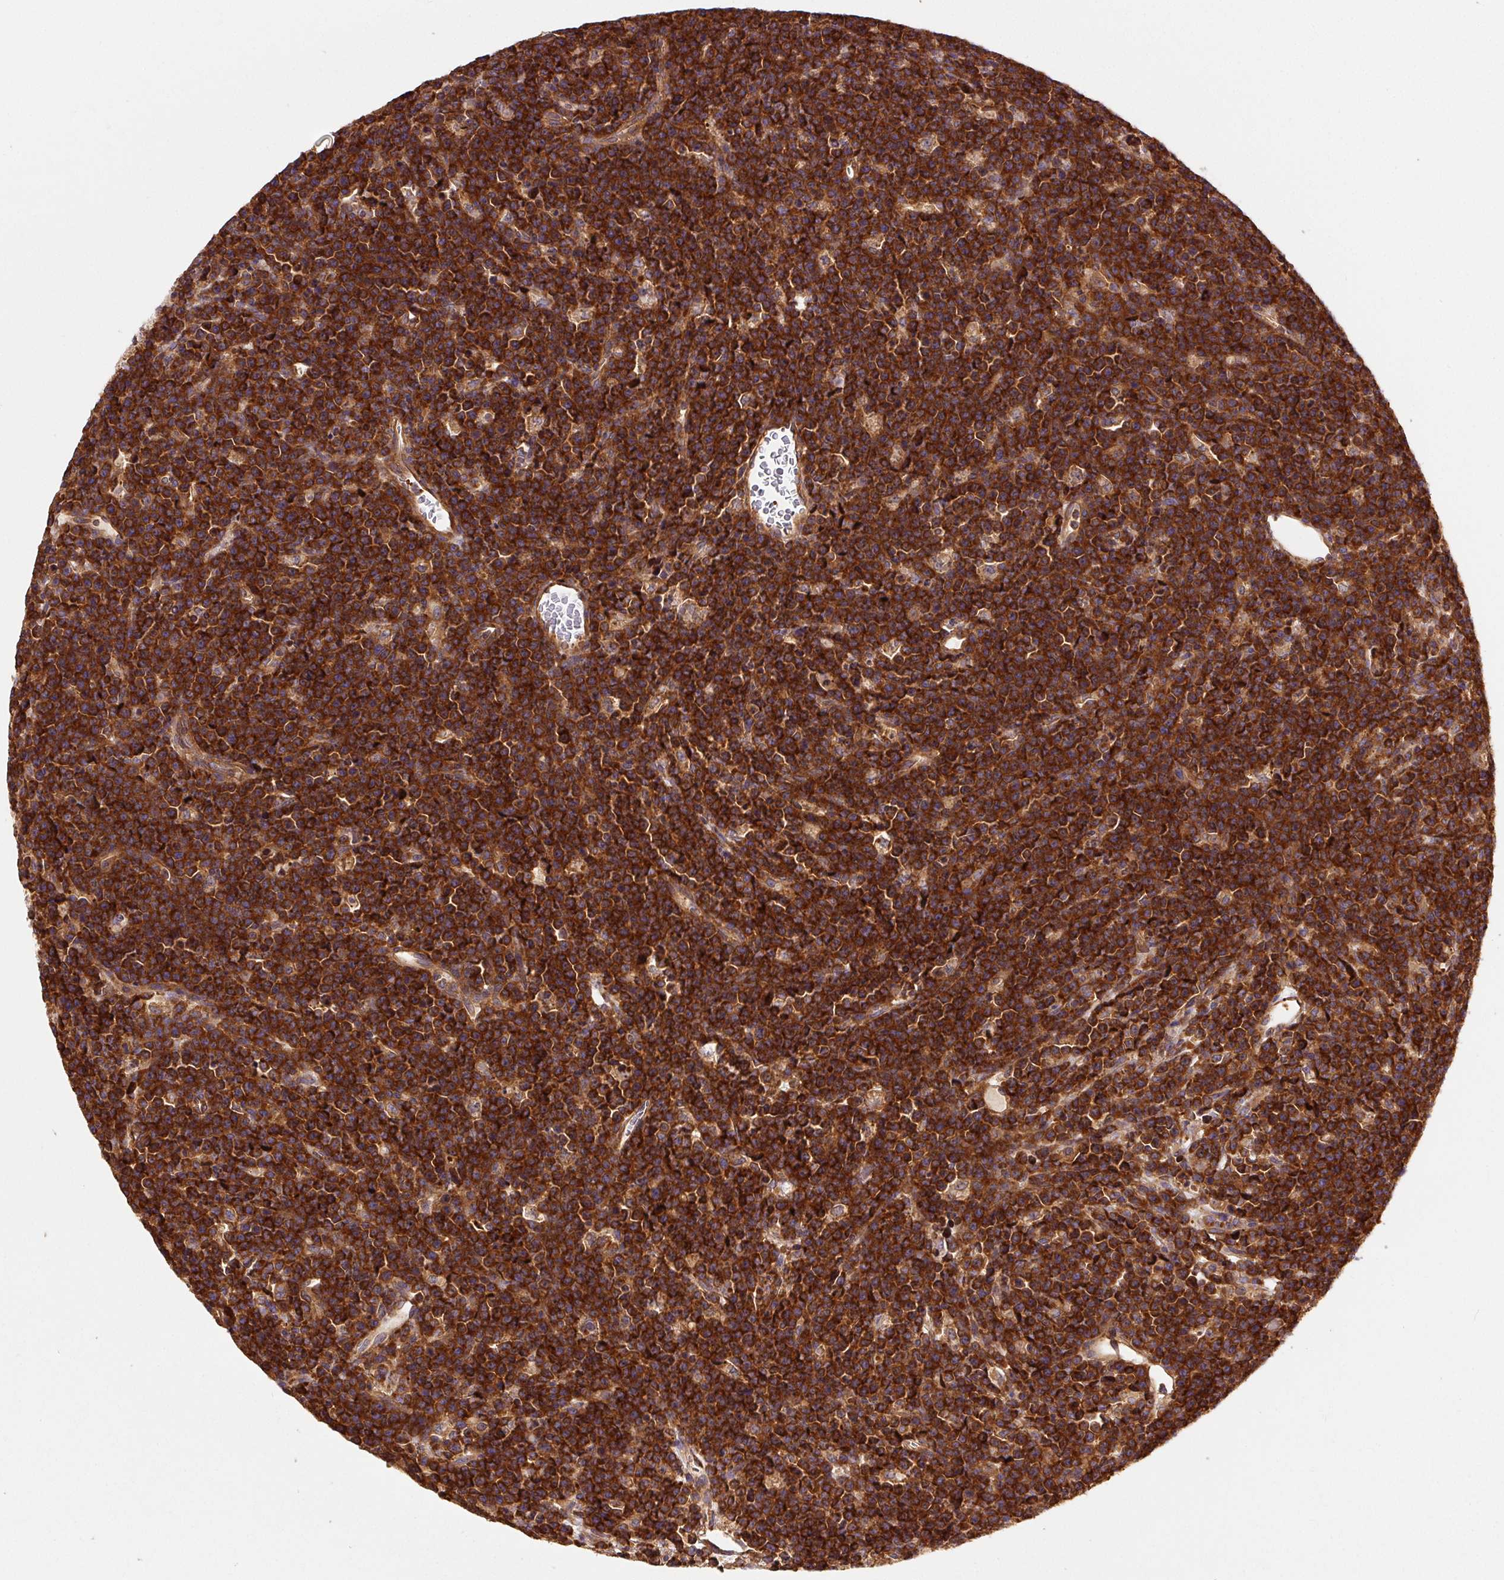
{"staining": {"intensity": "strong", "quantity": ">75%", "location": "cytoplasmic/membranous"}, "tissue": "lymphoma", "cell_type": "Tumor cells", "image_type": "cancer", "snomed": [{"axis": "morphology", "description": "Malignant lymphoma, non-Hodgkin's type, High grade"}, {"axis": "topography", "description": "Ovary"}], "caption": "Tumor cells reveal high levels of strong cytoplasmic/membranous staining in about >75% of cells in human lymphoma.", "gene": "EIF2S2", "patient": {"sex": "female", "age": 56}}